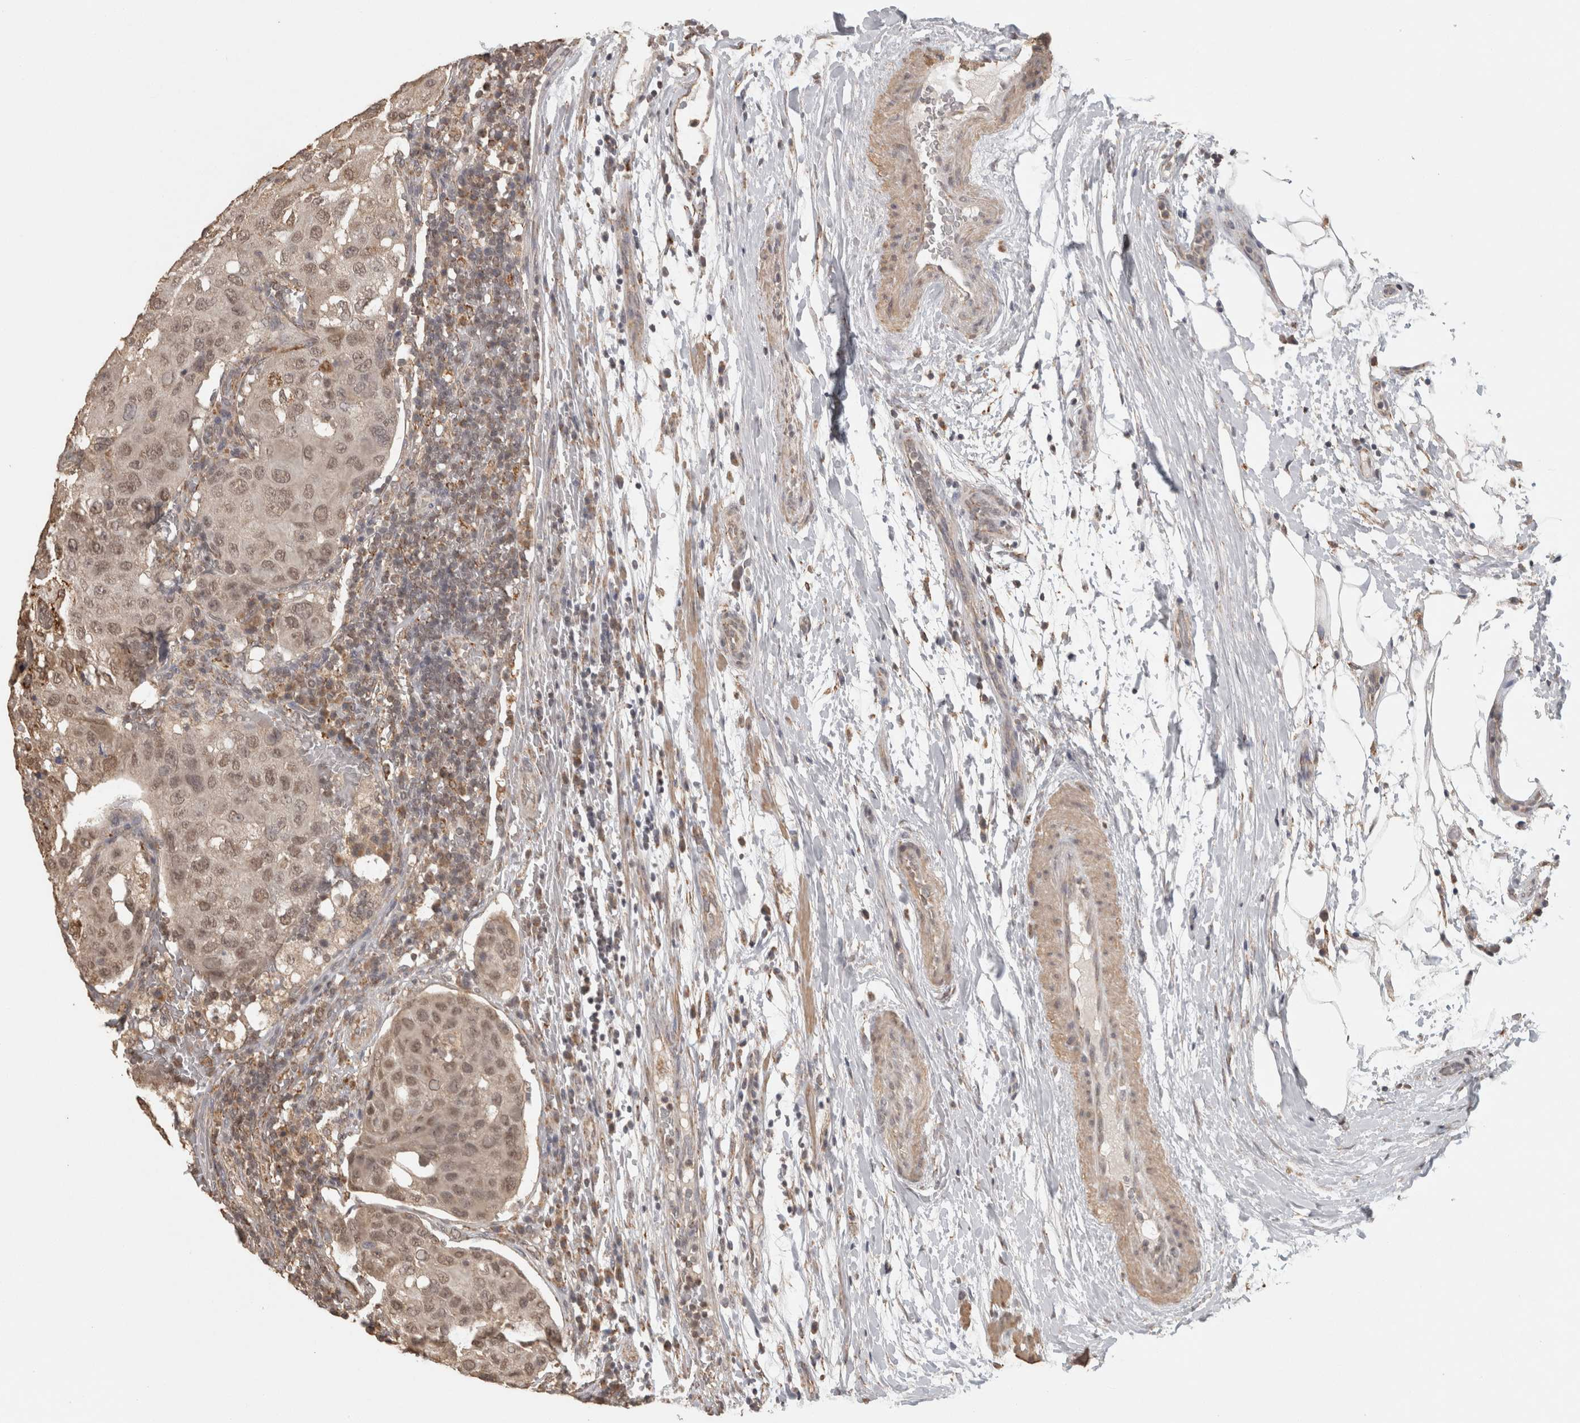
{"staining": {"intensity": "weak", "quantity": ">75%", "location": "nuclear"}, "tissue": "urothelial cancer", "cell_type": "Tumor cells", "image_type": "cancer", "snomed": [{"axis": "morphology", "description": "Urothelial carcinoma, High grade"}, {"axis": "topography", "description": "Lymph node"}, {"axis": "topography", "description": "Urinary bladder"}], "caption": "A brown stain shows weak nuclear staining of a protein in urothelial cancer tumor cells.", "gene": "BNIP3L", "patient": {"sex": "male", "age": 51}}